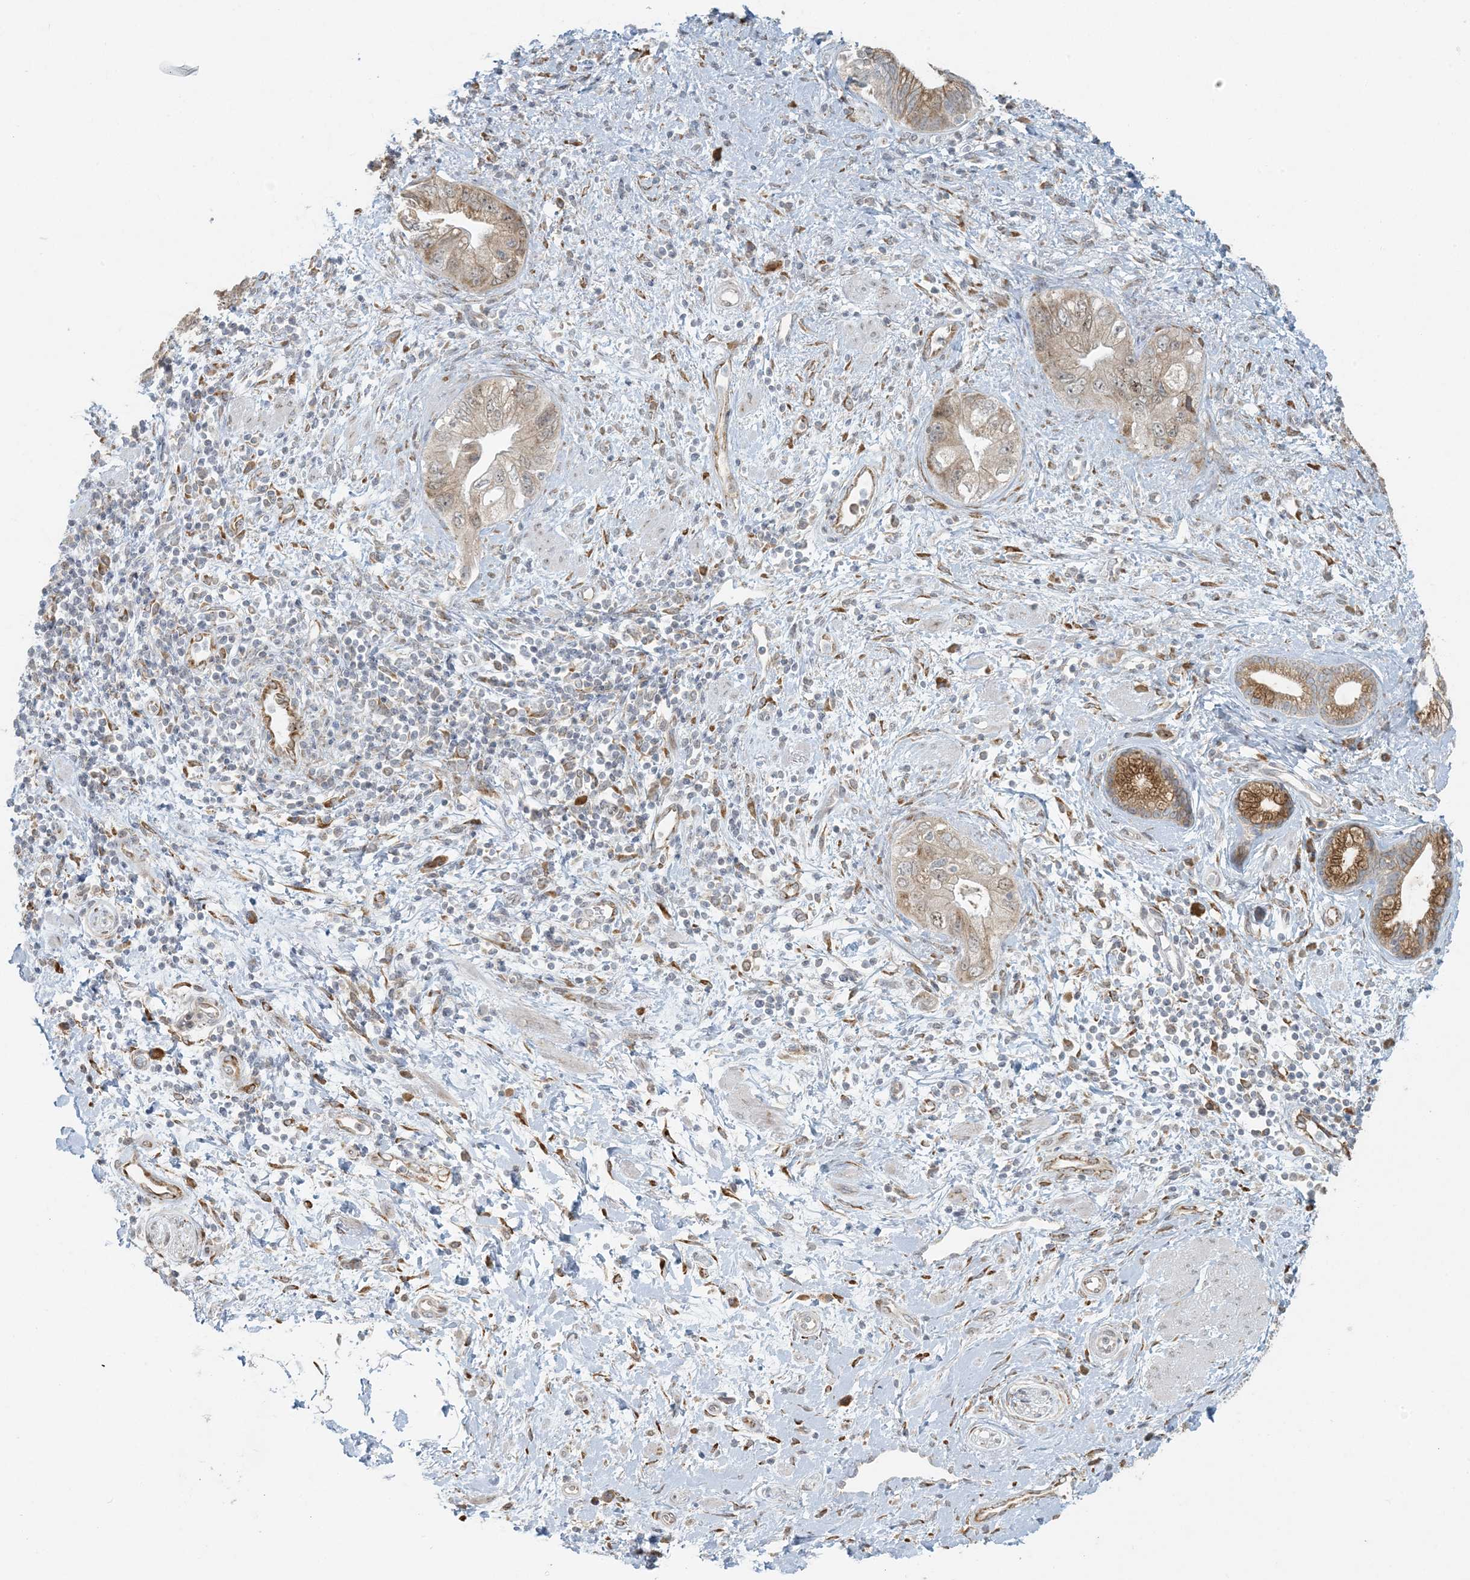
{"staining": {"intensity": "moderate", "quantity": ">75%", "location": "cytoplasmic/membranous,nuclear"}, "tissue": "pancreatic cancer", "cell_type": "Tumor cells", "image_type": "cancer", "snomed": [{"axis": "morphology", "description": "Adenocarcinoma, NOS"}, {"axis": "topography", "description": "Pancreas"}], "caption": "Adenocarcinoma (pancreatic) was stained to show a protein in brown. There is medium levels of moderate cytoplasmic/membranous and nuclear positivity in approximately >75% of tumor cells. Using DAB (brown) and hematoxylin (blue) stains, captured at high magnification using brightfield microscopy.", "gene": "HACL1", "patient": {"sex": "female", "age": 73}}